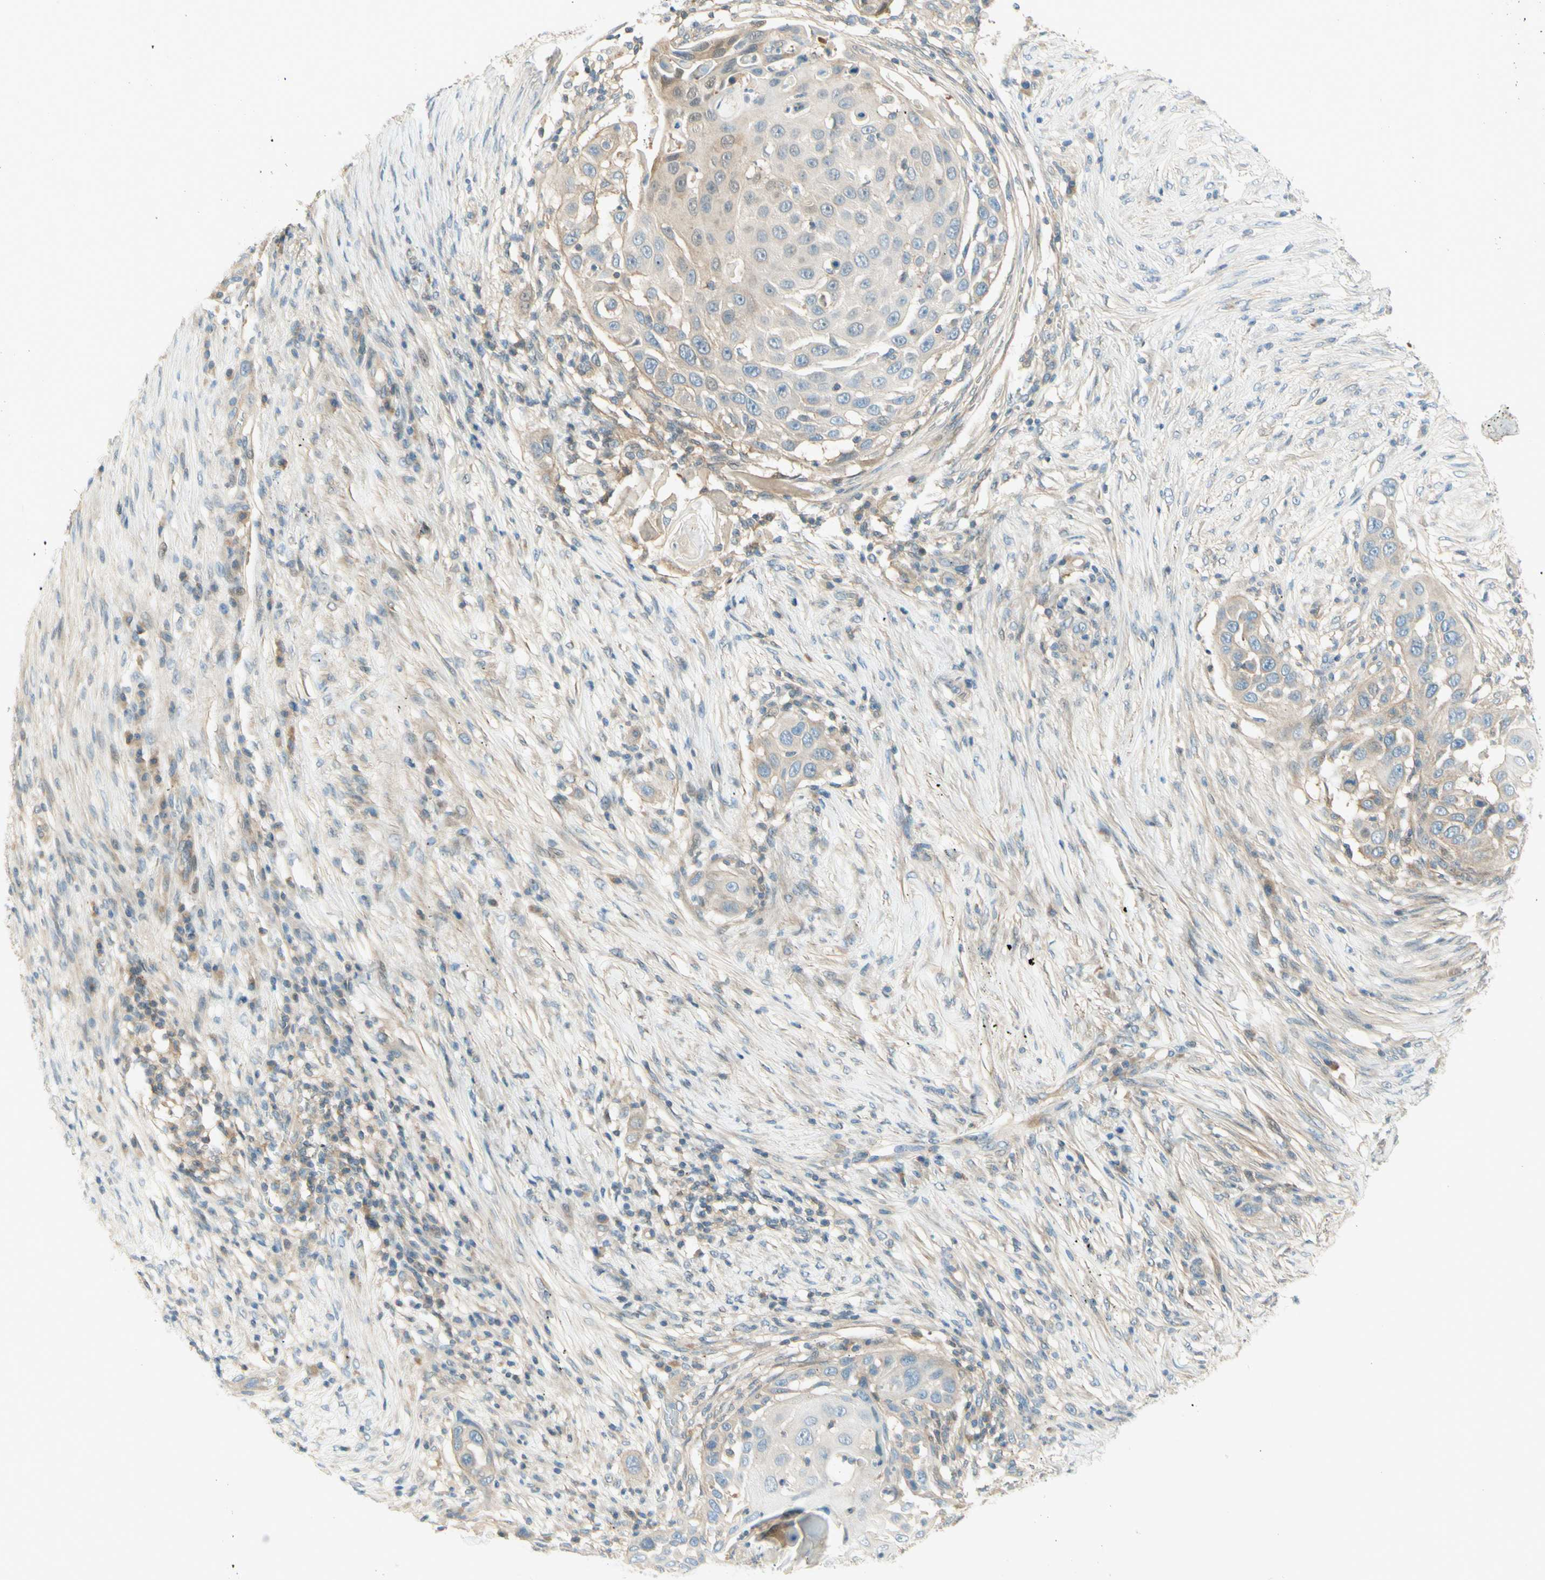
{"staining": {"intensity": "weak", "quantity": "<25%", "location": "cytoplasmic/membranous"}, "tissue": "skin cancer", "cell_type": "Tumor cells", "image_type": "cancer", "snomed": [{"axis": "morphology", "description": "Squamous cell carcinoma, NOS"}, {"axis": "topography", "description": "Skin"}], "caption": "This histopathology image is of skin cancer stained with IHC to label a protein in brown with the nuclei are counter-stained blue. There is no staining in tumor cells. The staining is performed using DAB (3,3'-diaminobenzidine) brown chromogen with nuclei counter-stained in using hematoxylin.", "gene": "PROM1", "patient": {"sex": "female", "age": 44}}